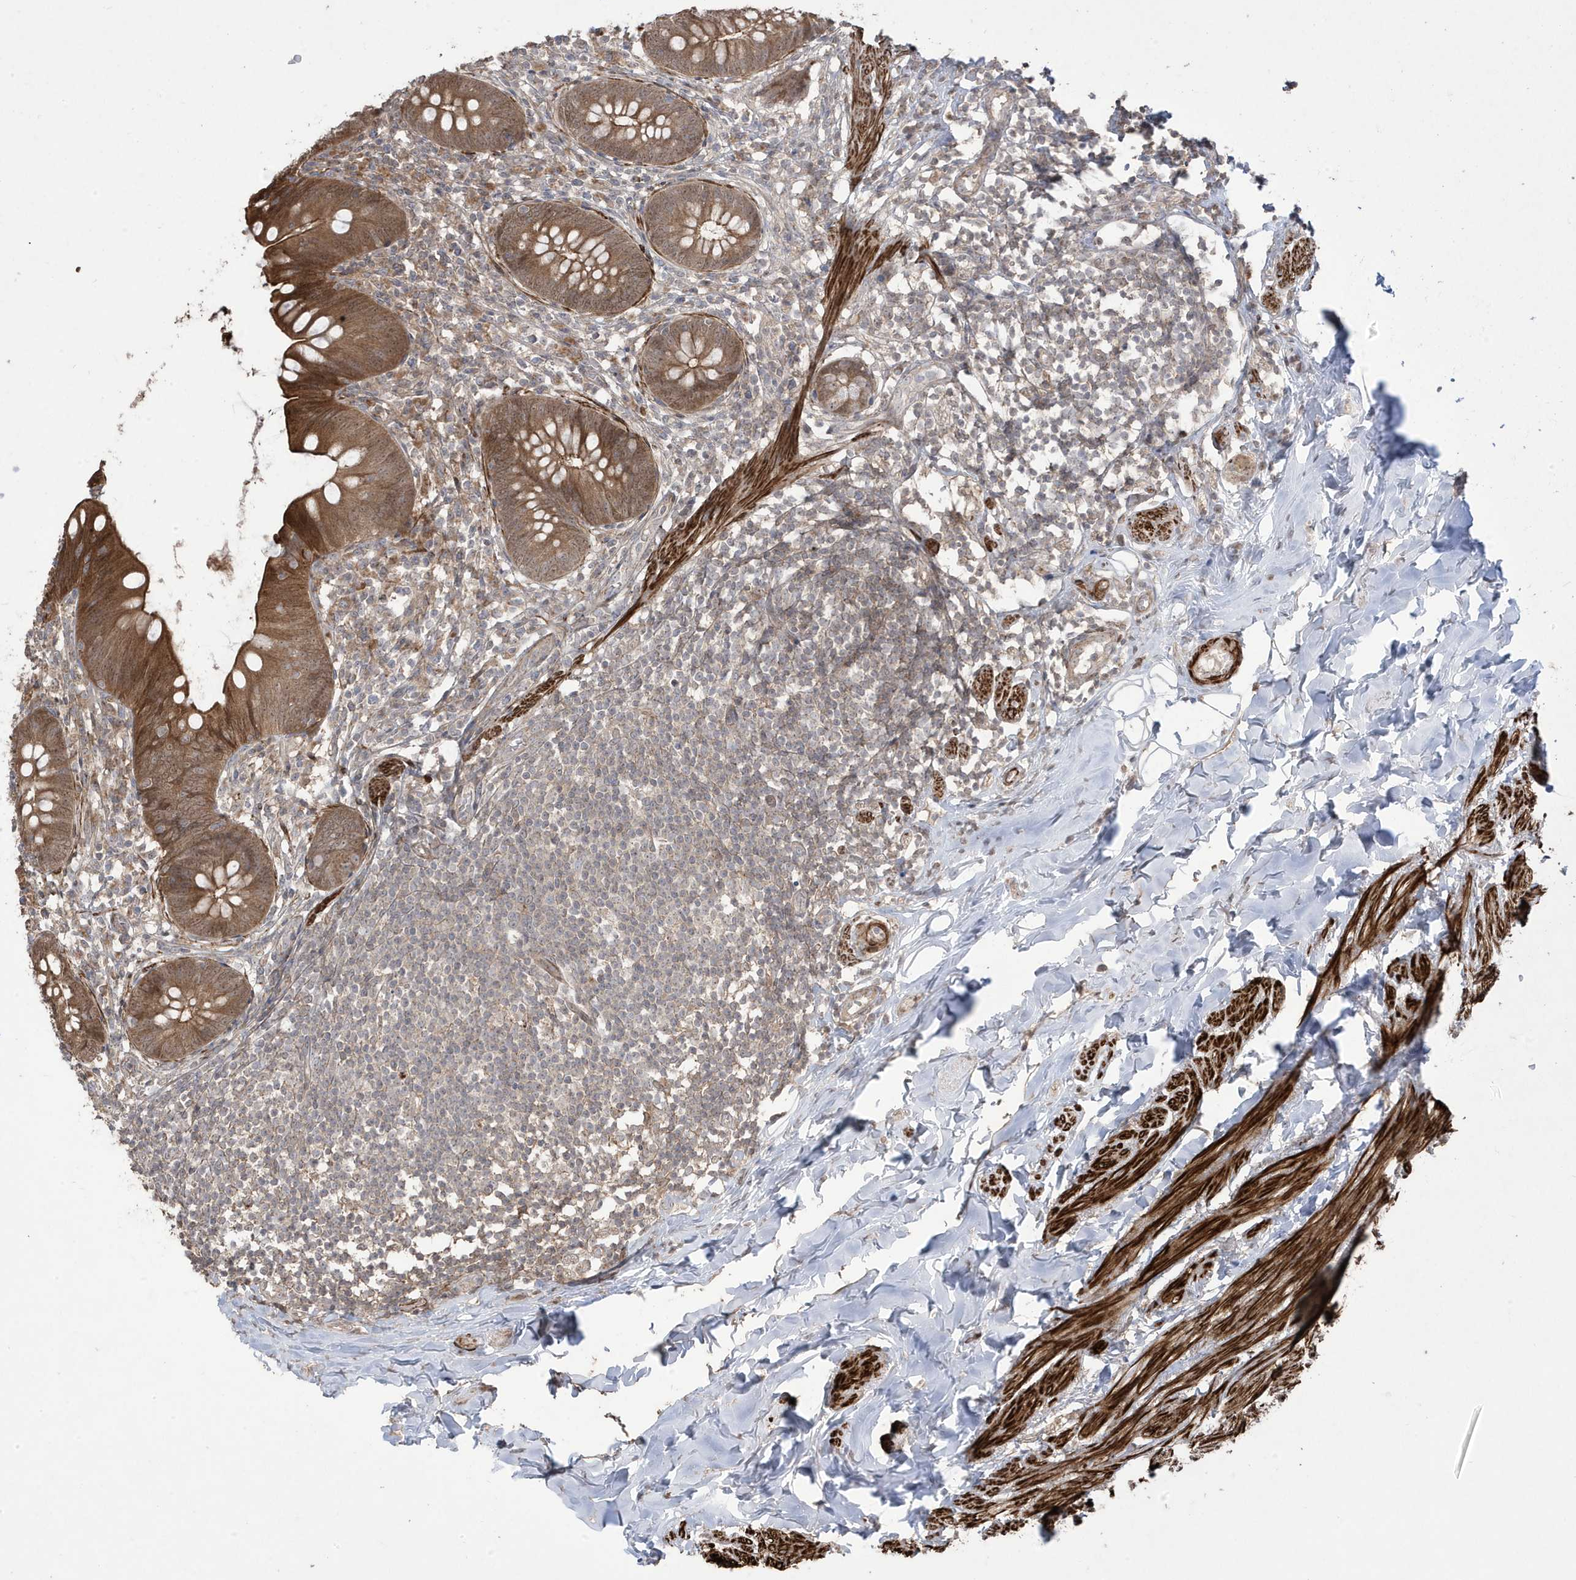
{"staining": {"intensity": "strong", "quantity": "25%-75%", "location": "cytoplasmic/membranous"}, "tissue": "appendix", "cell_type": "Glandular cells", "image_type": "normal", "snomed": [{"axis": "morphology", "description": "Normal tissue, NOS"}, {"axis": "topography", "description": "Appendix"}], "caption": "Human appendix stained with a brown dye displays strong cytoplasmic/membranous positive positivity in about 25%-75% of glandular cells.", "gene": "CETN3", "patient": {"sex": "female", "age": 62}}